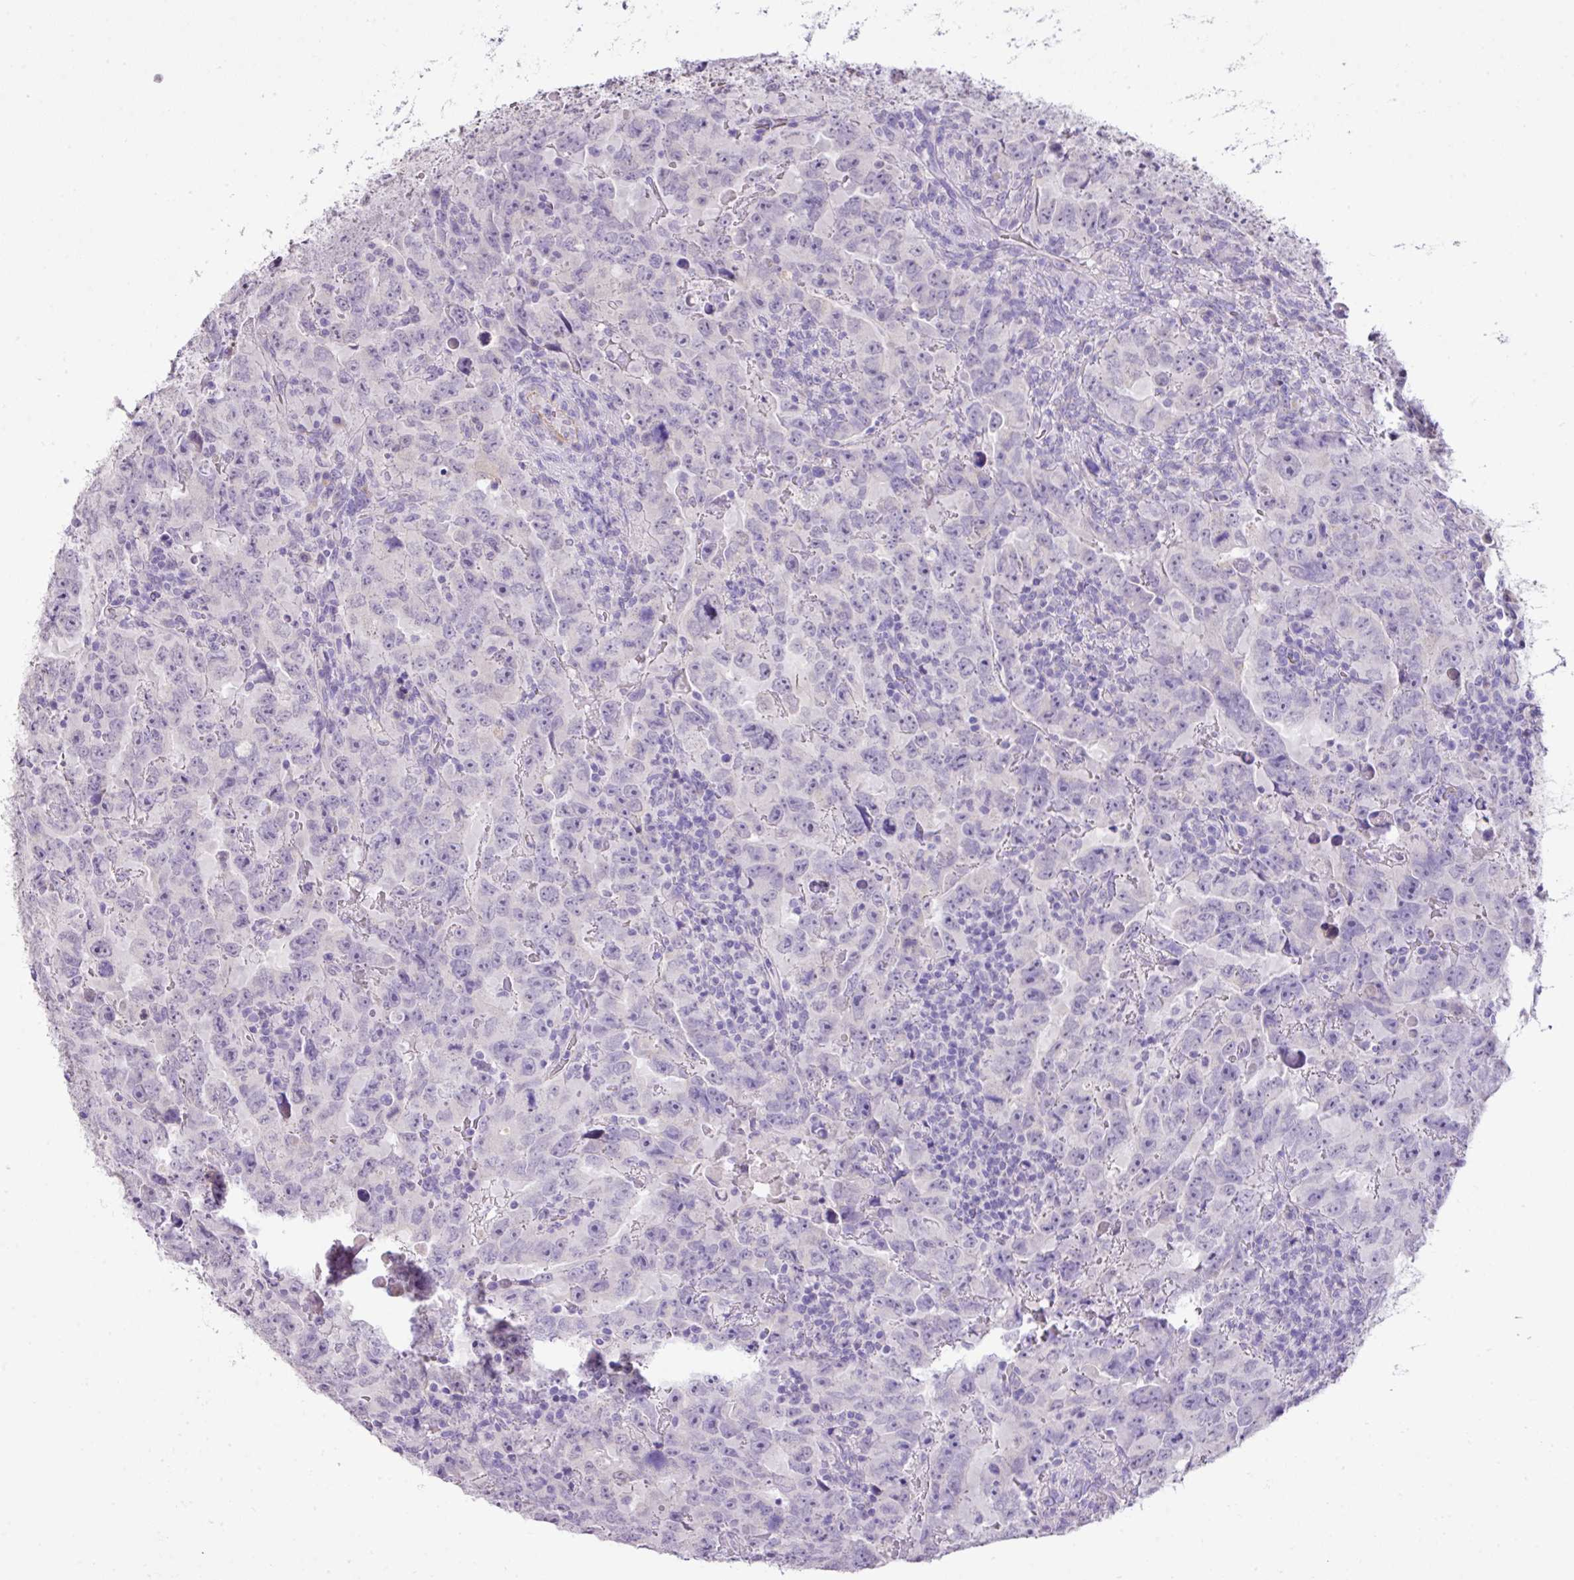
{"staining": {"intensity": "negative", "quantity": "none", "location": "none"}, "tissue": "testis cancer", "cell_type": "Tumor cells", "image_type": "cancer", "snomed": [{"axis": "morphology", "description": "Carcinoma, Embryonal, NOS"}, {"axis": "topography", "description": "Testis"}], "caption": "DAB (3,3'-diaminobenzidine) immunohistochemical staining of human testis embryonal carcinoma reveals no significant expression in tumor cells.", "gene": "DIP2A", "patient": {"sex": "male", "age": 24}}